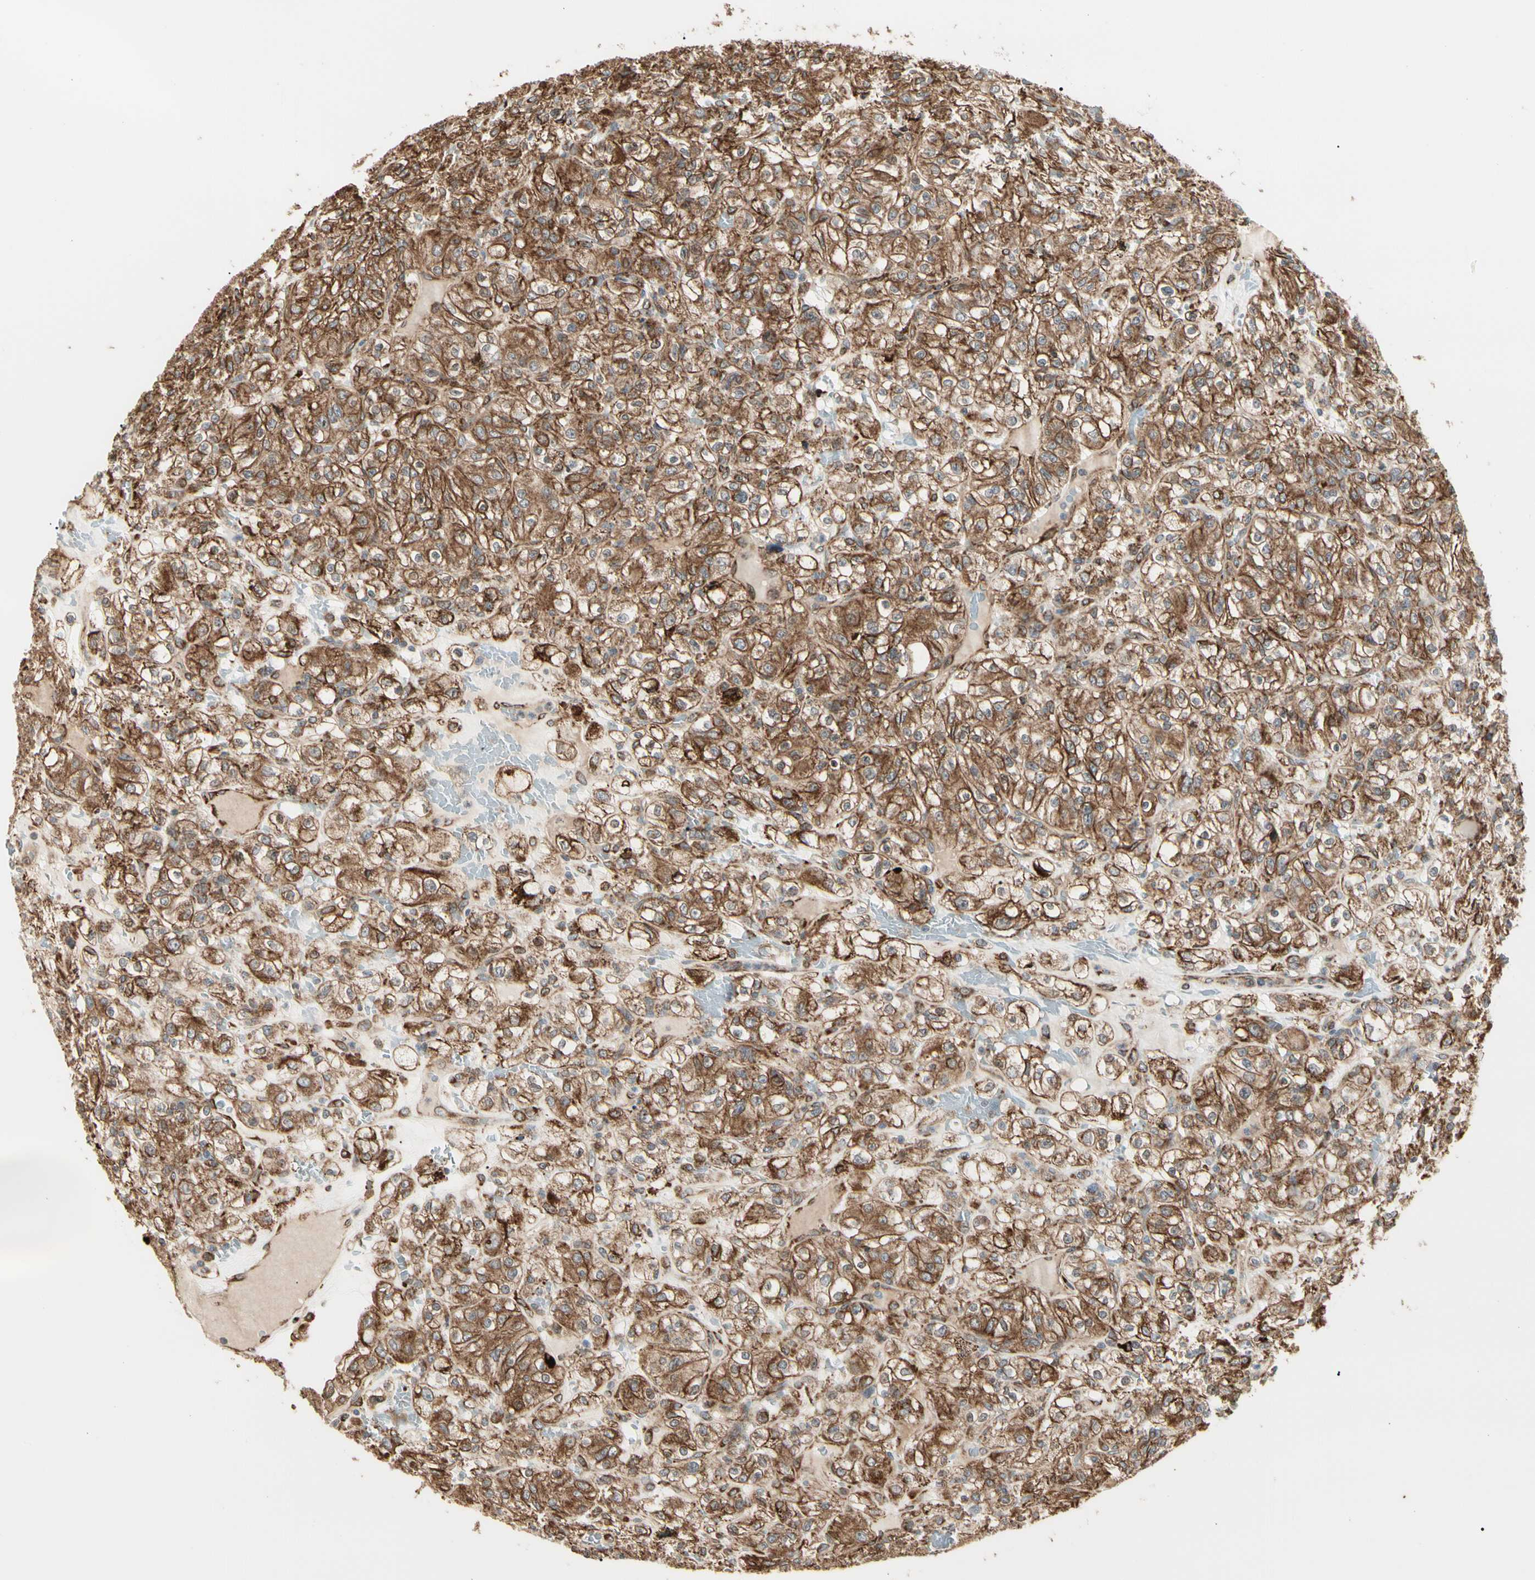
{"staining": {"intensity": "moderate", "quantity": ">75%", "location": "cytoplasmic/membranous"}, "tissue": "renal cancer", "cell_type": "Tumor cells", "image_type": "cancer", "snomed": [{"axis": "morphology", "description": "Normal tissue, NOS"}, {"axis": "morphology", "description": "Adenocarcinoma, NOS"}, {"axis": "topography", "description": "Kidney"}], "caption": "Renal adenocarcinoma stained with a brown dye shows moderate cytoplasmic/membranous positive staining in approximately >75% of tumor cells.", "gene": "HSP90B1", "patient": {"sex": "female", "age": 72}}